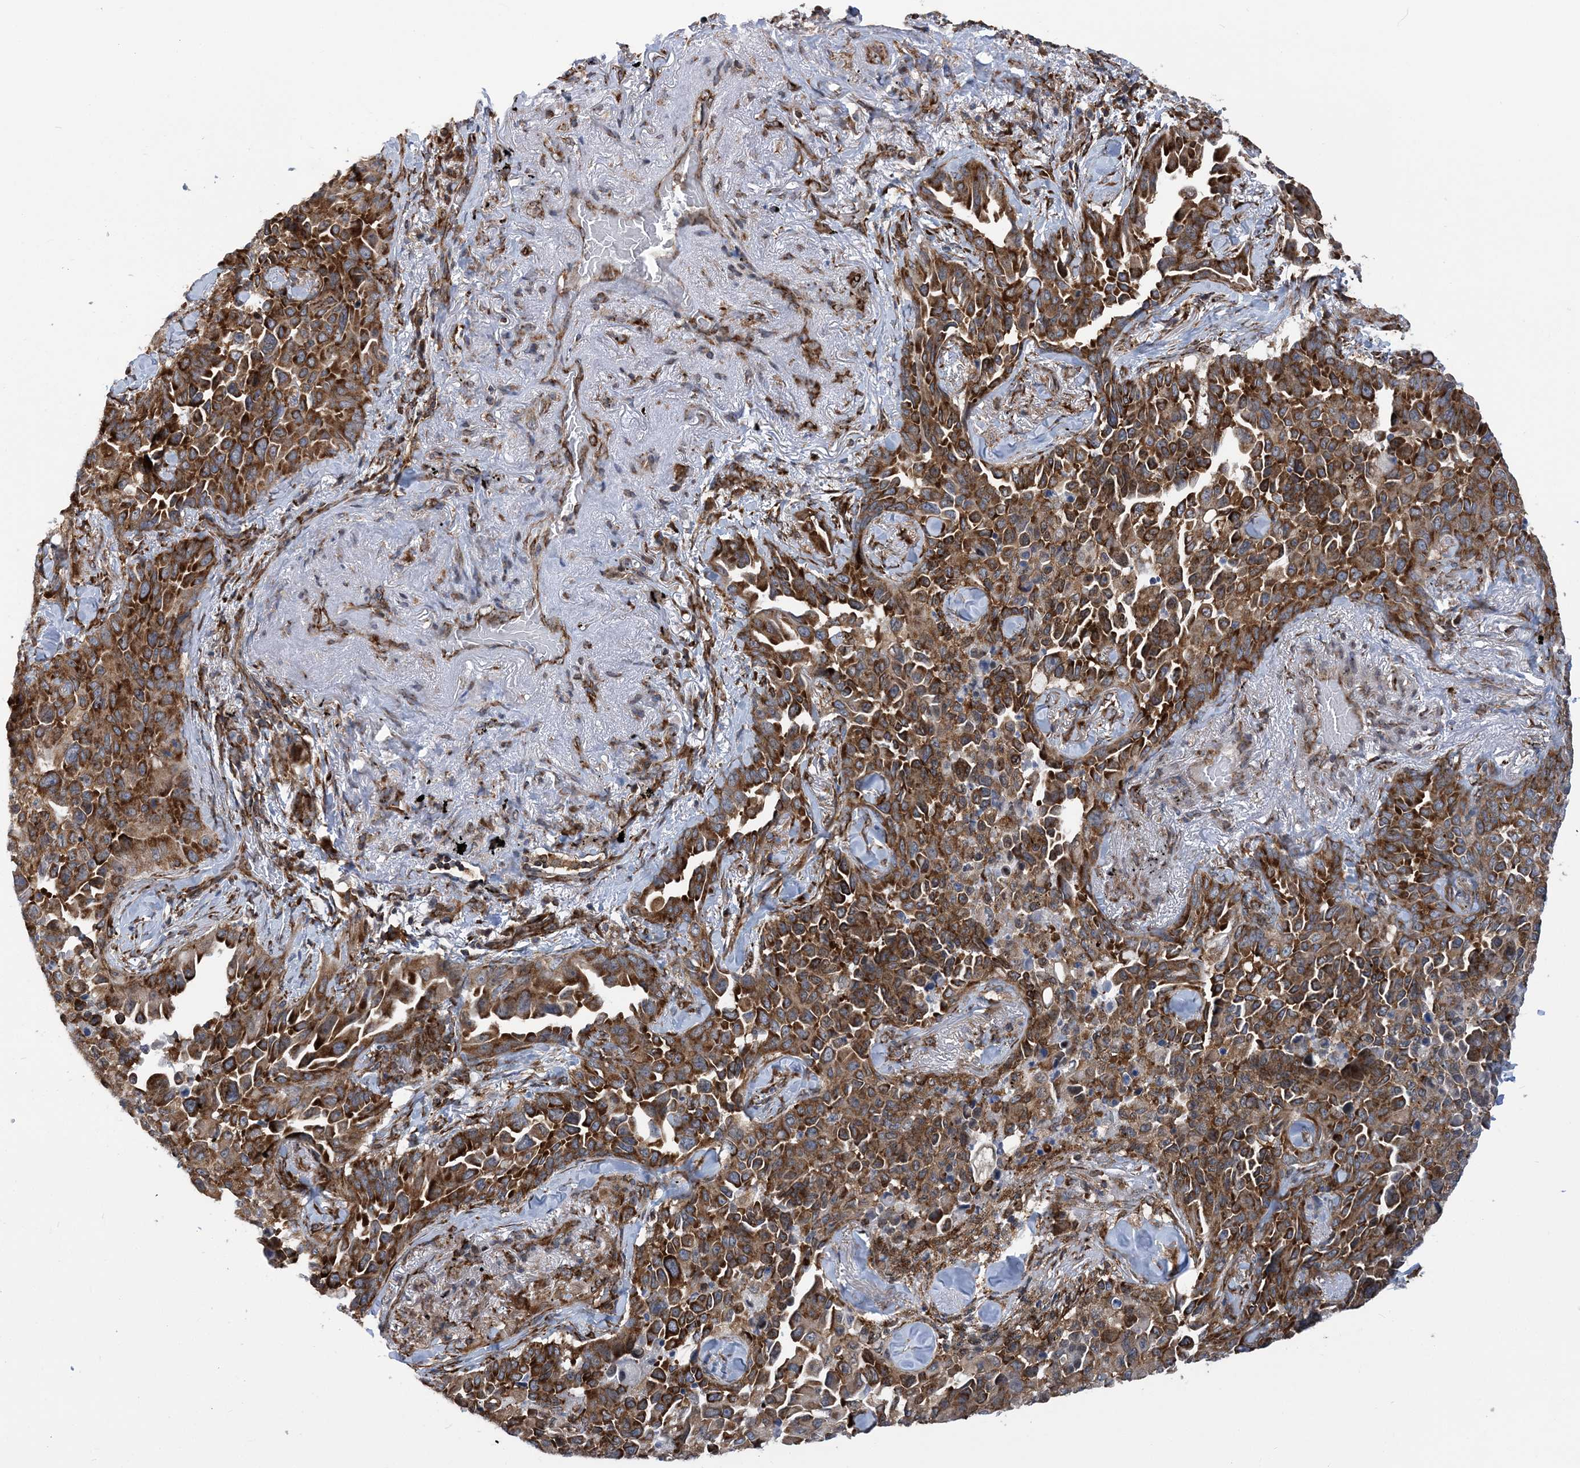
{"staining": {"intensity": "moderate", "quantity": ">75%", "location": "cytoplasmic/membranous"}, "tissue": "lung cancer", "cell_type": "Tumor cells", "image_type": "cancer", "snomed": [{"axis": "morphology", "description": "Adenocarcinoma, NOS"}, {"axis": "topography", "description": "Lung"}], "caption": "Lung cancer tissue exhibits moderate cytoplasmic/membranous expression in about >75% of tumor cells Nuclei are stained in blue.", "gene": "PHF1", "patient": {"sex": "female", "age": 67}}